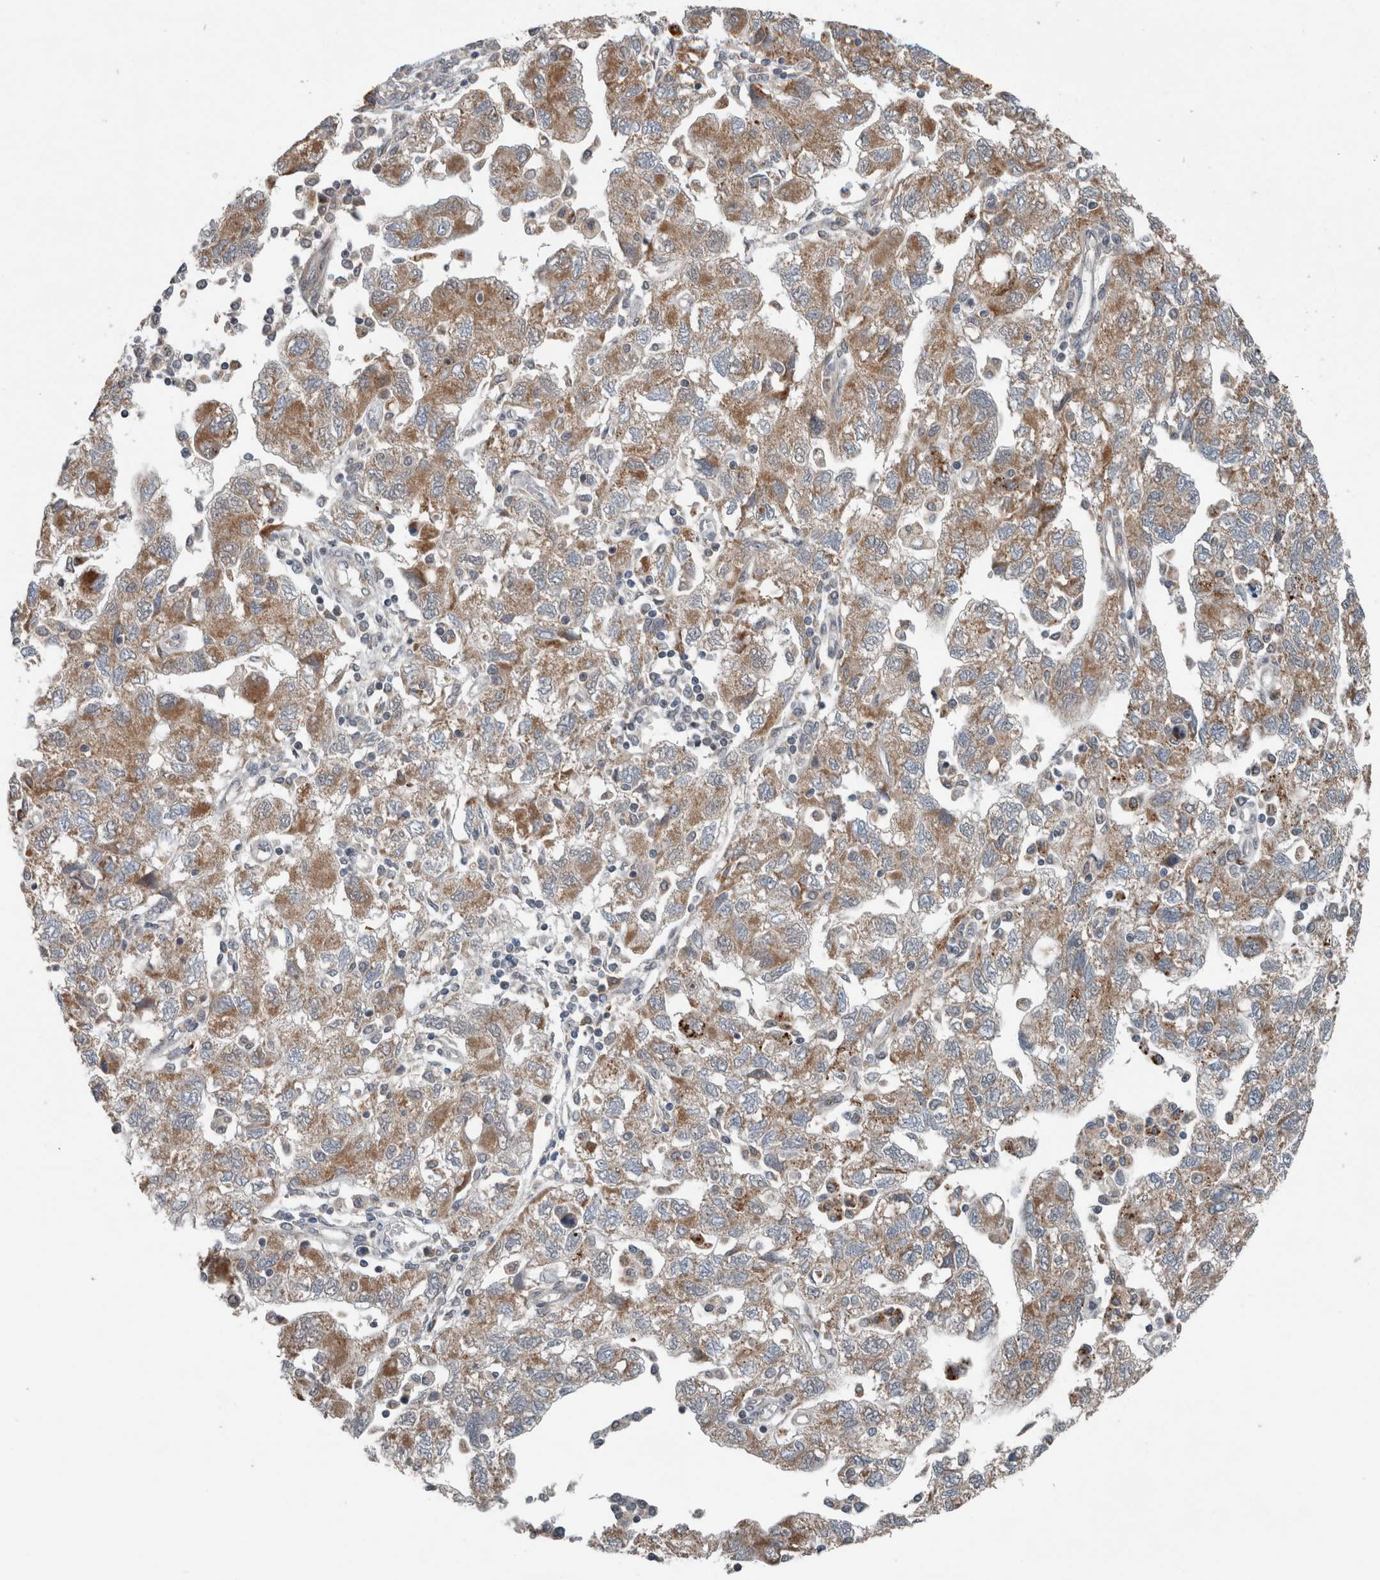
{"staining": {"intensity": "moderate", "quantity": "25%-75%", "location": "cytoplasmic/membranous"}, "tissue": "ovarian cancer", "cell_type": "Tumor cells", "image_type": "cancer", "snomed": [{"axis": "morphology", "description": "Carcinoma, NOS"}, {"axis": "morphology", "description": "Cystadenocarcinoma, serous, NOS"}, {"axis": "topography", "description": "Ovary"}], "caption": "Immunohistochemical staining of ovarian cancer (serous cystadenocarcinoma) displays medium levels of moderate cytoplasmic/membranous expression in approximately 25%-75% of tumor cells.", "gene": "GBA2", "patient": {"sex": "female", "age": 69}}